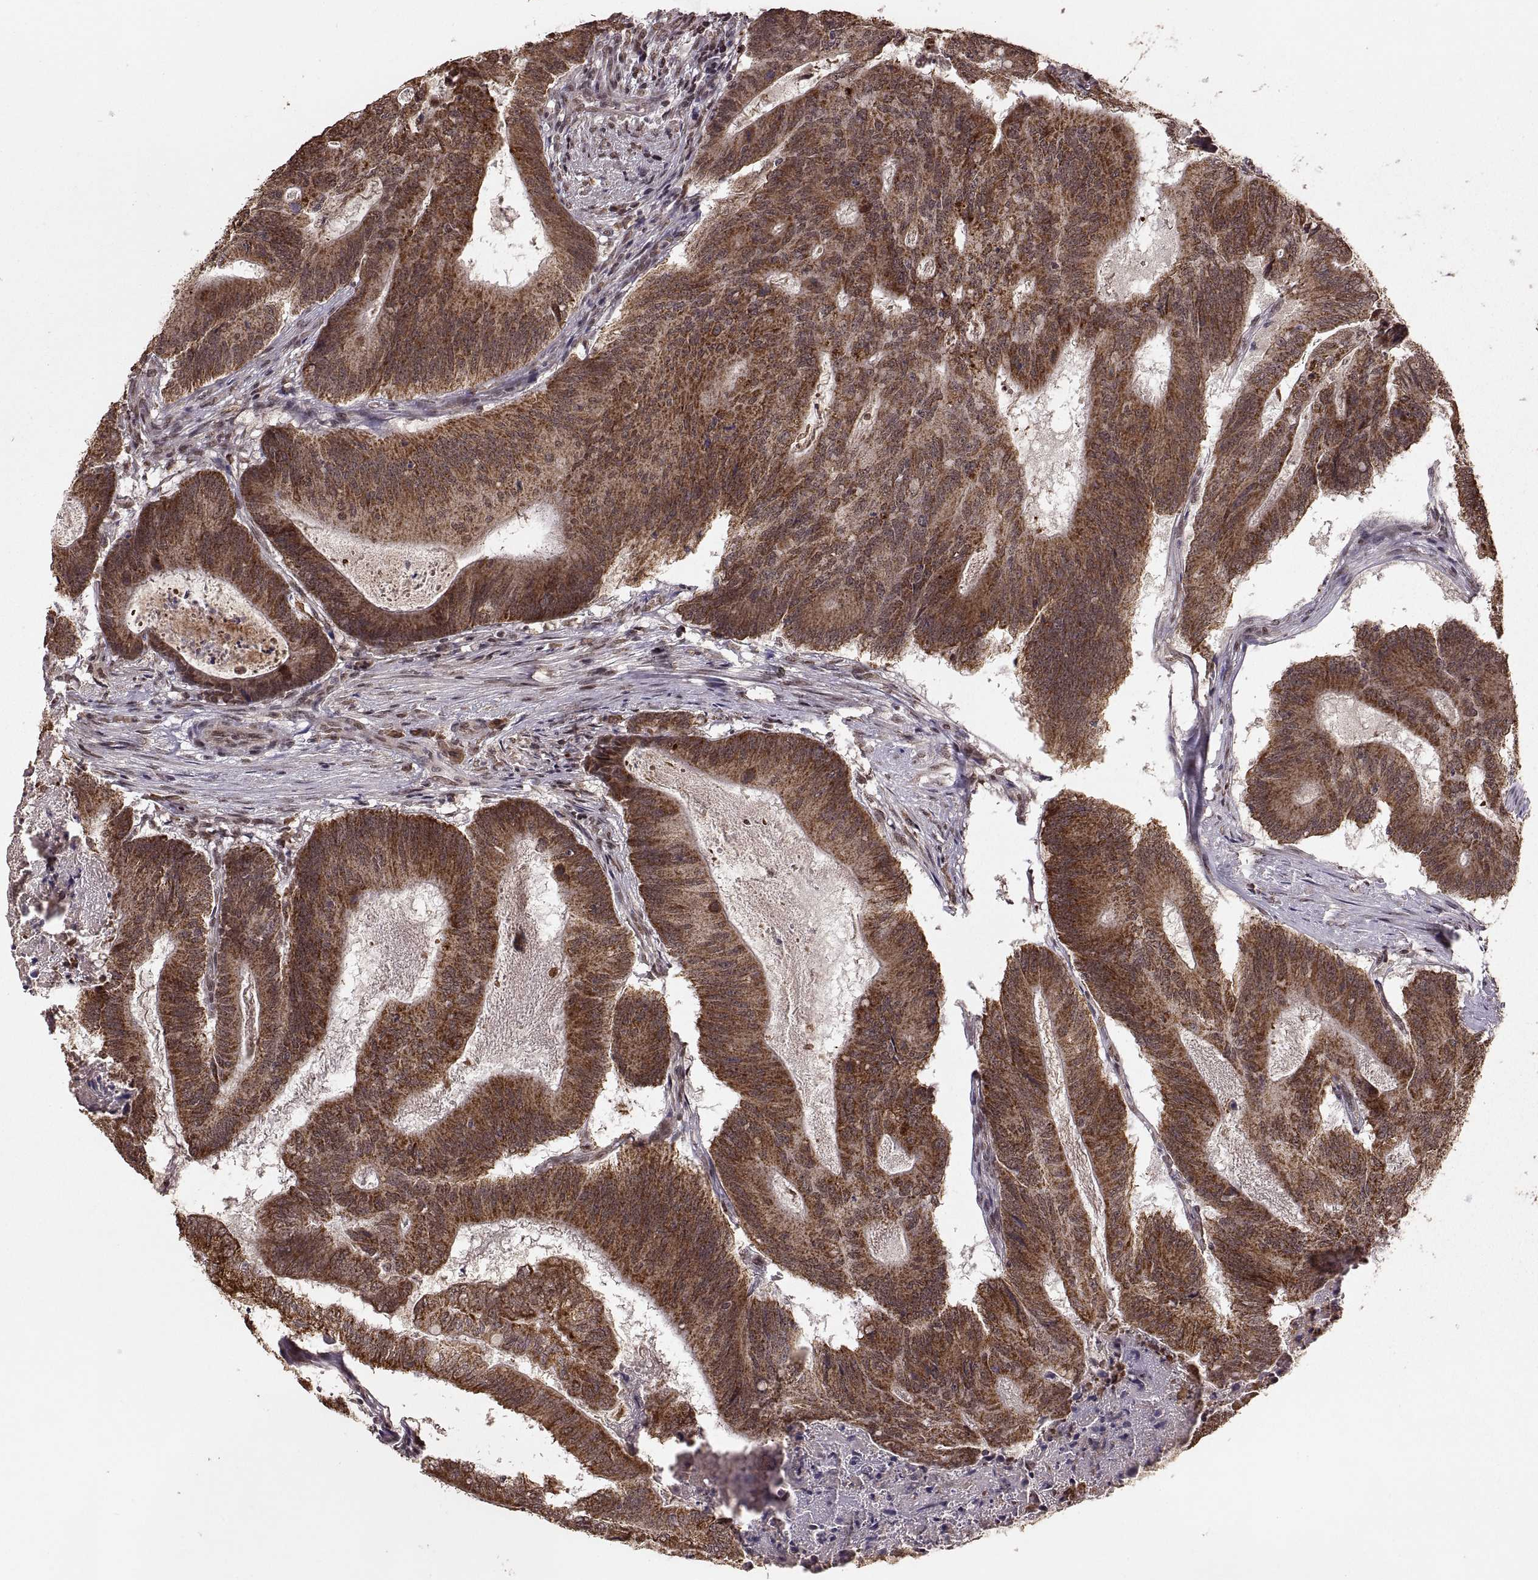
{"staining": {"intensity": "strong", "quantity": ">75%", "location": "cytoplasmic/membranous"}, "tissue": "colorectal cancer", "cell_type": "Tumor cells", "image_type": "cancer", "snomed": [{"axis": "morphology", "description": "Adenocarcinoma, NOS"}, {"axis": "topography", "description": "Colon"}], "caption": "Colorectal cancer (adenocarcinoma) stained with a protein marker exhibits strong staining in tumor cells.", "gene": "RFT1", "patient": {"sex": "female", "age": 70}}